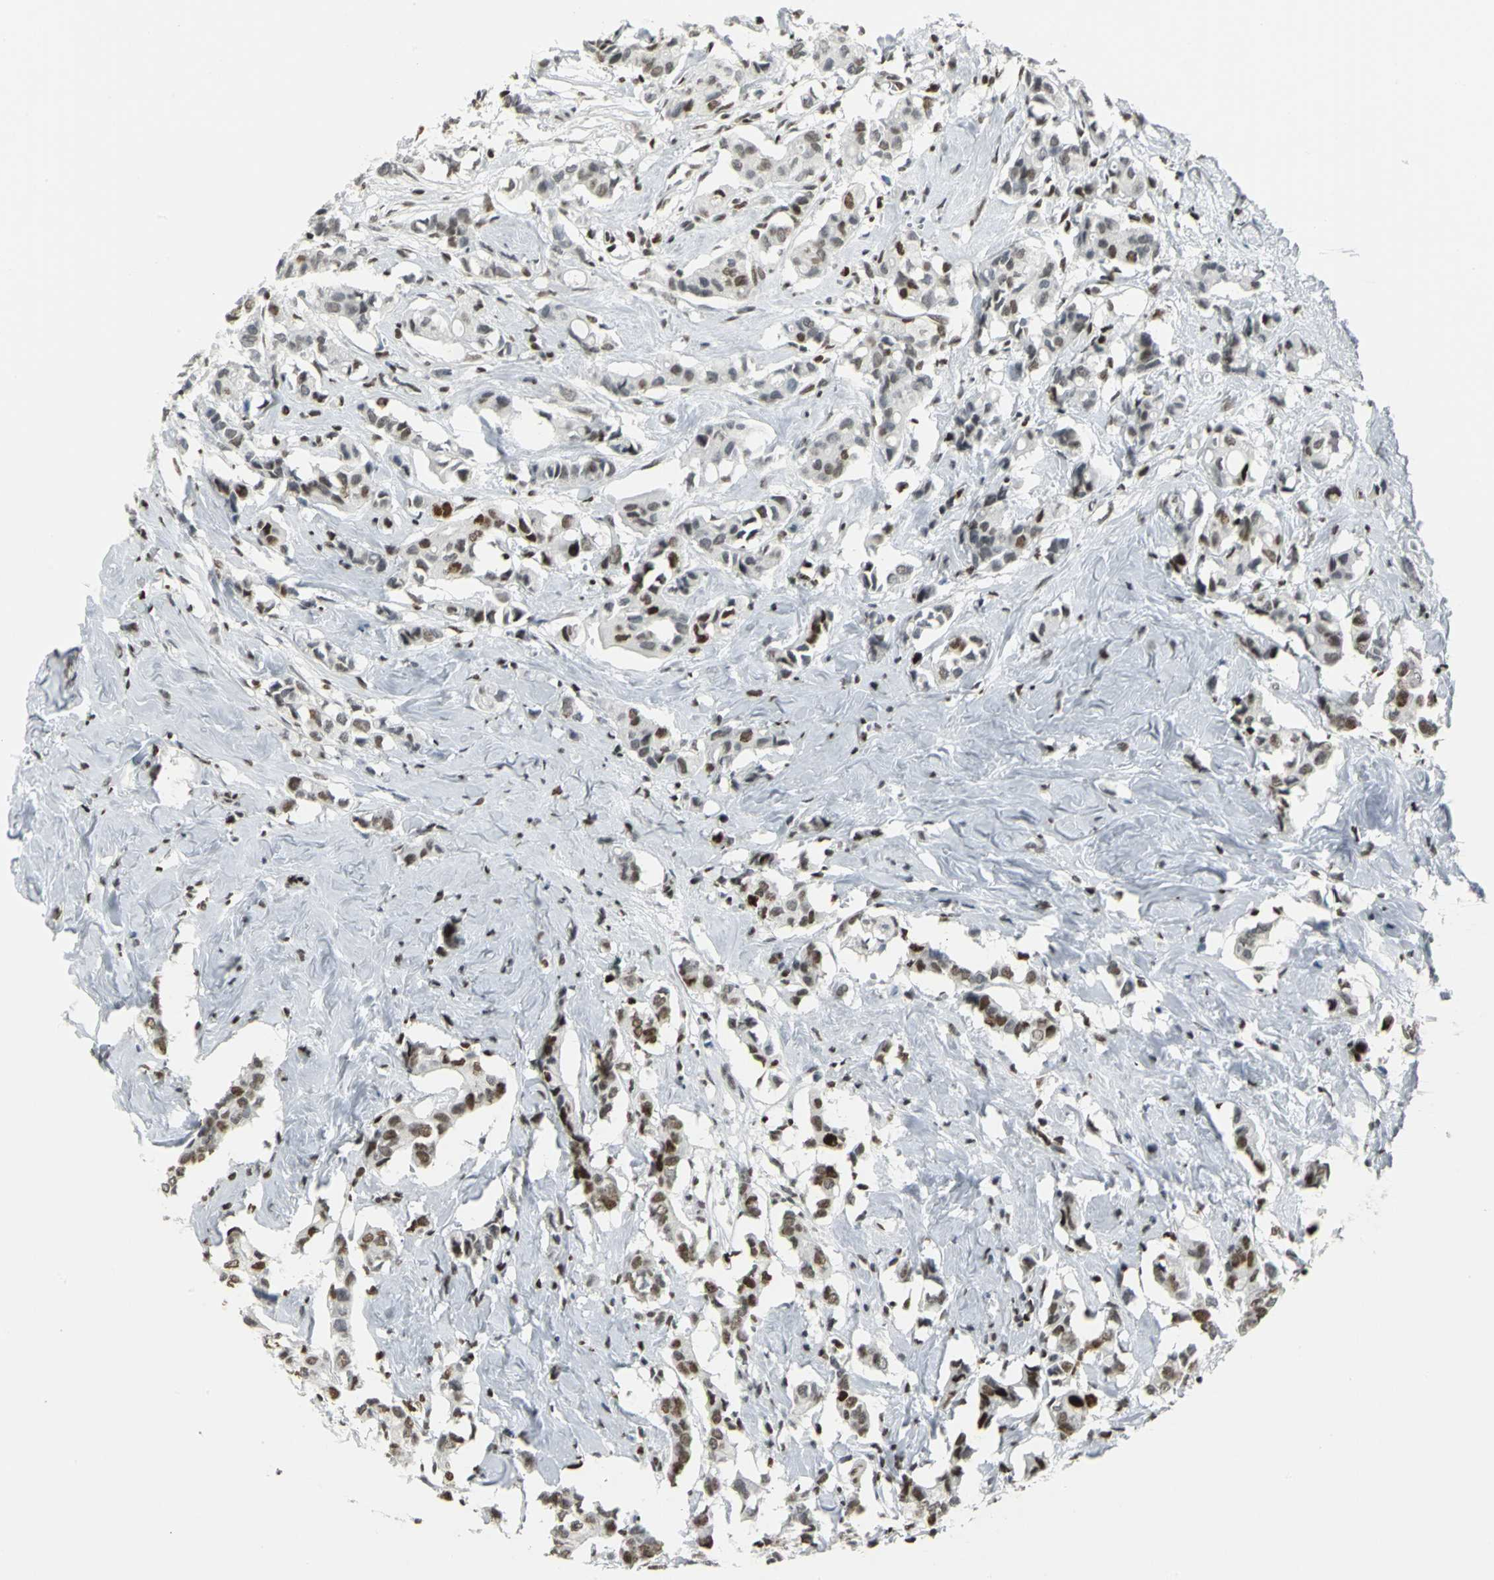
{"staining": {"intensity": "strong", "quantity": "25%-75%", "location": "nuclear"}, "tissue": "breast cancer", "cell_type": "Tumor cells", "image_type": "cancer", "snomed": [{"axis": "morphology", "description": "Duct carcinoma"}, {"axis": "topography", "description": "Breast"}], "caption": "Immunohistochemistry histopathology image of human breast cancer stained for a protein (brown), which demonstrates high levels of strong nuclear staining in approximately 25%-75% of tumor cells.", "gene": "HNRNPD", "patient": {"sex": "female", "age": 84}}